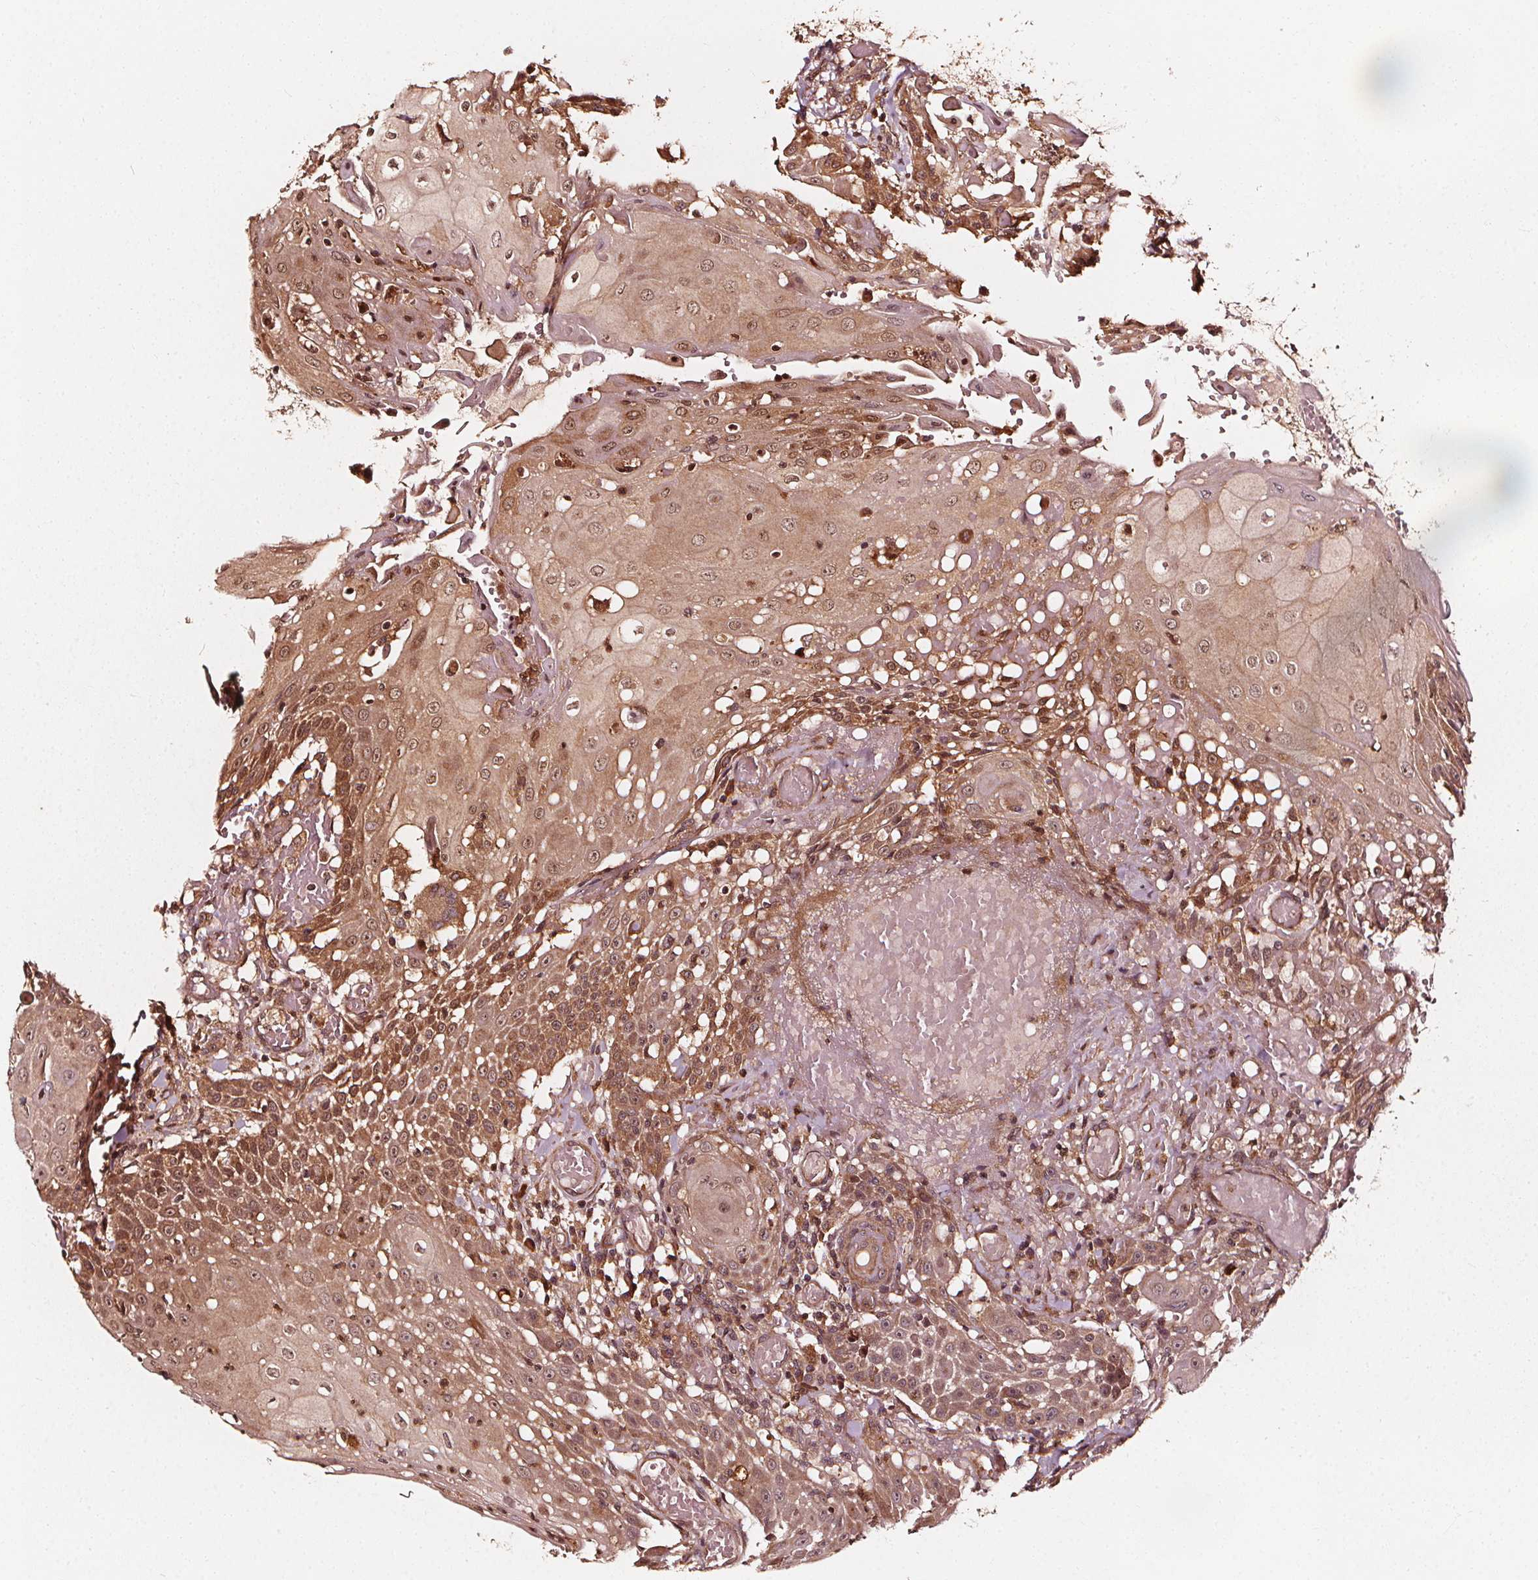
{"staining": {"intensity": "moderate", "quantity": ">75%", "location": "cytoplasmic/membranous,nuclear"}, "tissue": "head and neck cancer", "cell_type": "Tumor cells", "image_type": "cancer", "snomed": [{"axis": "morphology", "description": "Normal tissue, NOS"}, {"axis": "morphology", "description": "Squamous cell carcinoma, NOS"}, {"axis": "topography", "description": "Oral tissue"}, {"axis": "topography", "description": "Head-Neck"}], "caption": "DAB immunohistochemical staining of human squamous cell carcinoma (head and neck) demonstrates moderate cytoplasmic/membranous and nuclear protein expression in about >75% of tumor cells. (Stains: DAB (3,3'-diaminobenzidine) in brown, nuclei in blue, Microscopy: brightfield microscopy at high magnification).", "gene": "NPC1", "patient": {"sex": "female", "age": 55}}